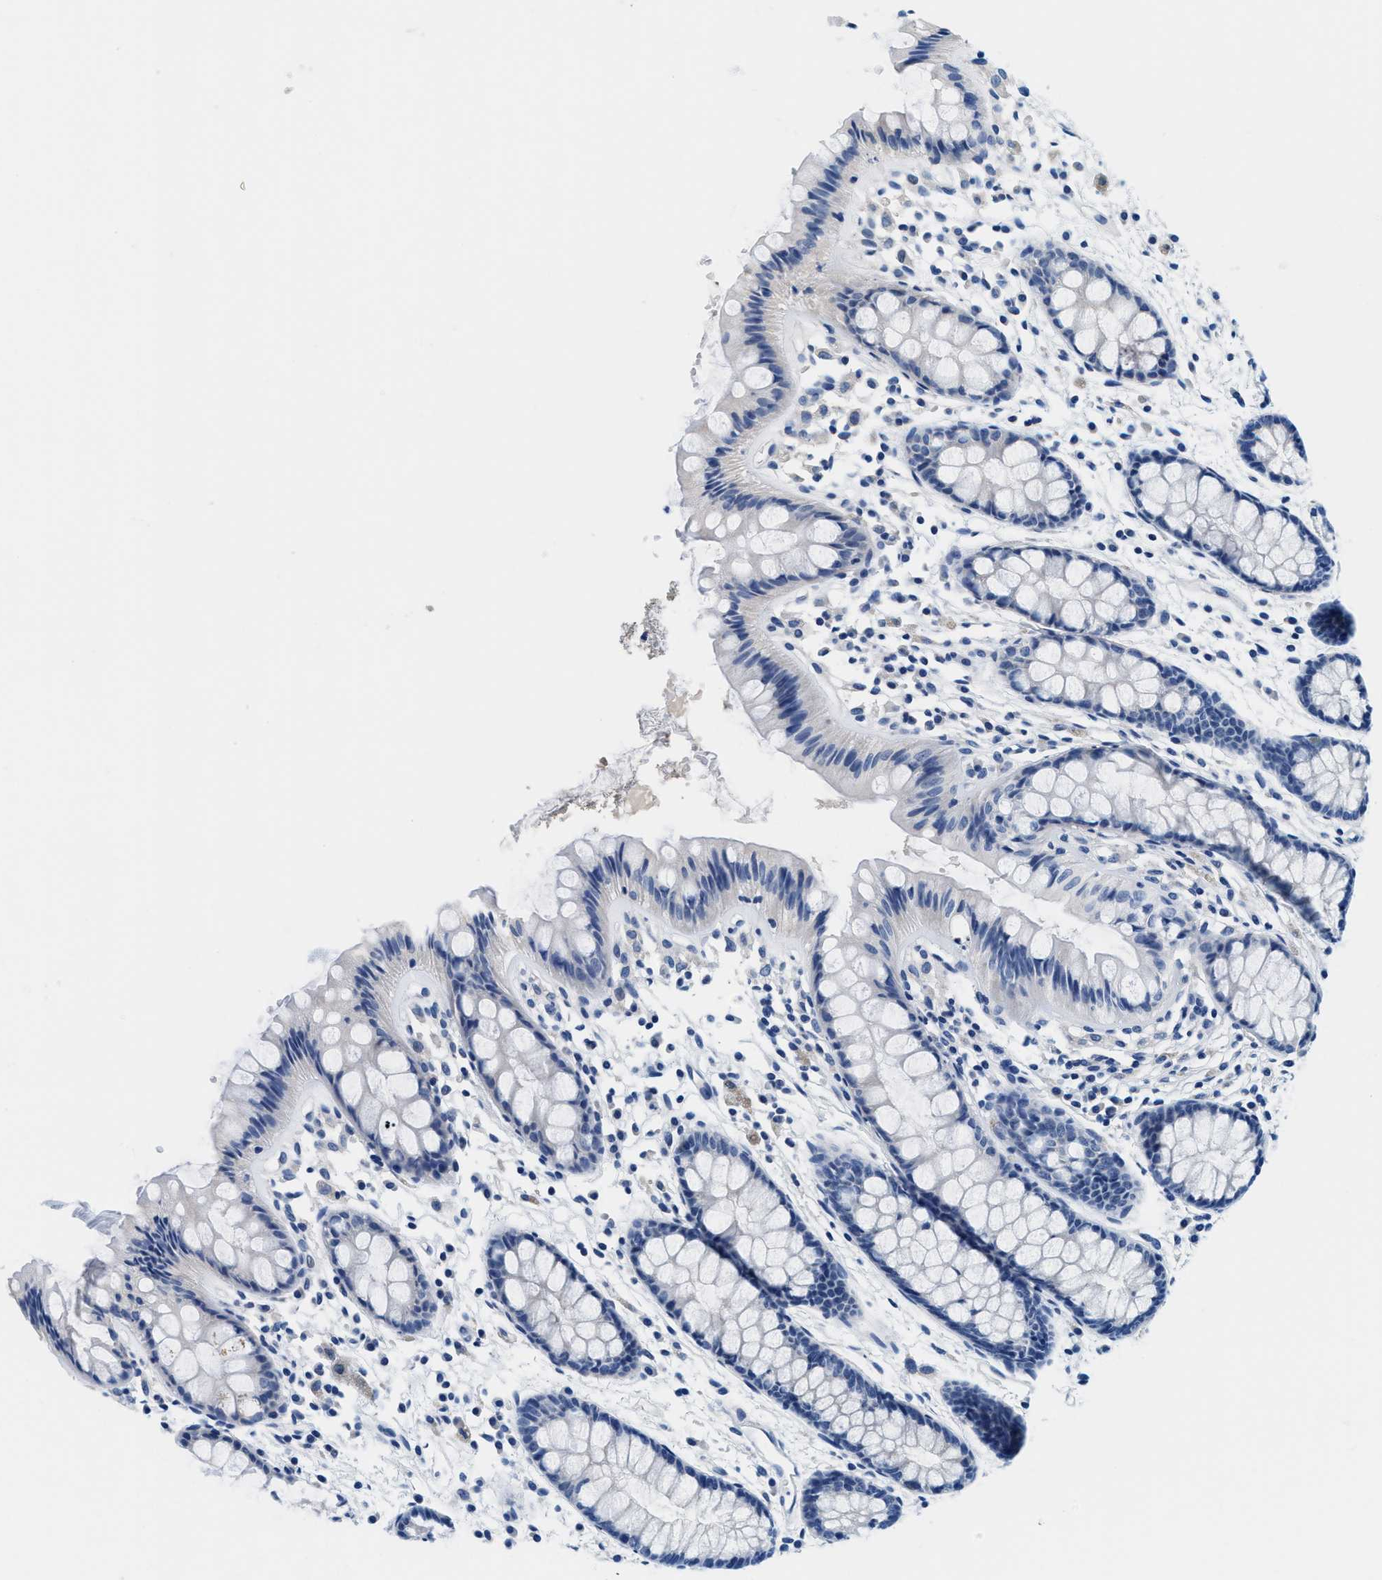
{"staining": {"intensity": "negative", "quantity": "none", "location": "none"}, "tissue": "rectum", "cell_type": "Glandular cells", "image_type": "normal", "snomed": [{"axis": "morphology", "description": "Normal tissue, NOS"}, {"axis": "topography", "description": "Rectum"}], "caption": "Immunohistochemistry (IHC) image of benign rectum: rectum stained with DAB (3,3'-diaminobenzidine) demonstrates no significant protein staining in glandular cells.", "gene": "GSTM3", "patient": {"sex": "female", "age": 66}}